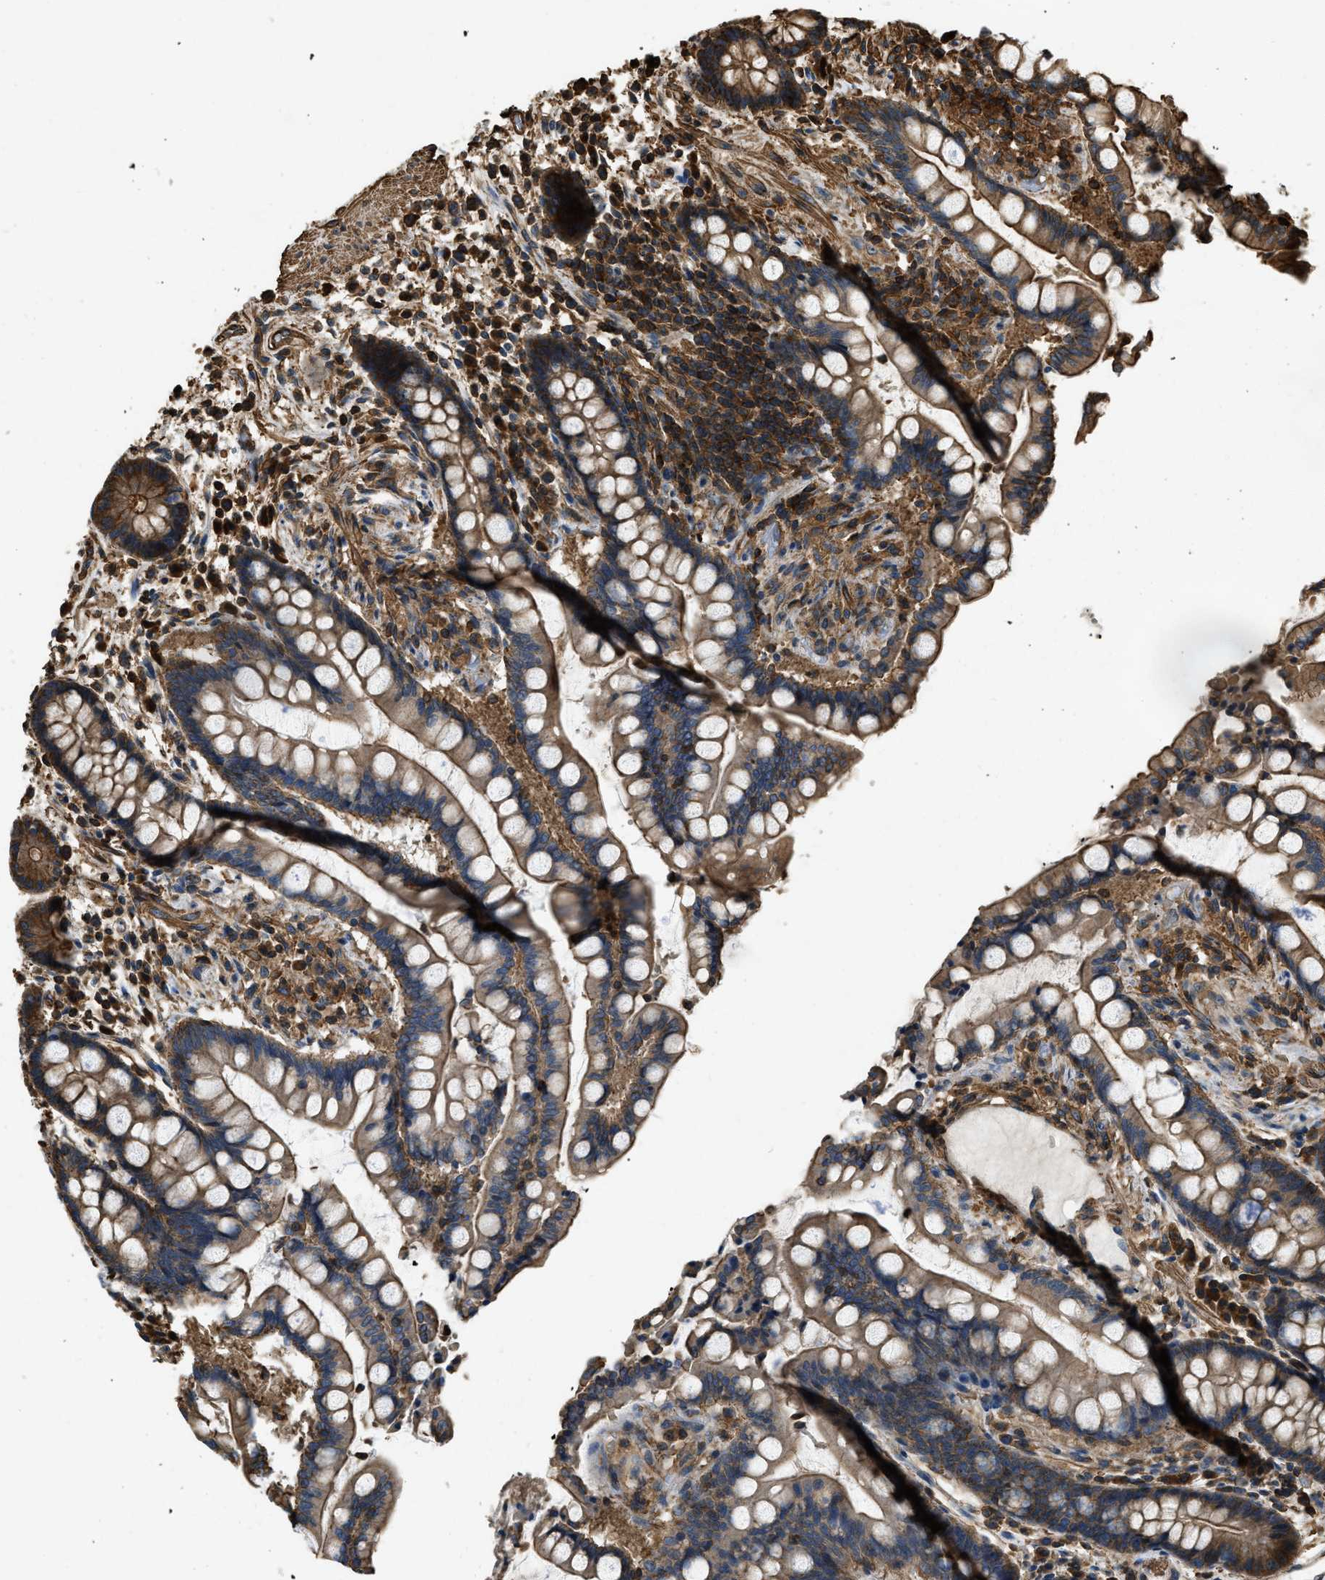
{"staining": {"intensity": "moderate", "quantity": ">75%", "location": "cytoplasmic/membranous"}, "tissue": "colon", "cell_type": "Endothelial cells", "image_type": "normal", "snomed": [{"axis": "morphology", "description": "Normal tissue, NOS"}, {"axis": "topography", "description": "Colon"}], "caption": "The immunohistochemical stain highlights moderate cytoplasmic/membranous positivity in endothelial cells of unremarkable colon.", "gene": "YARS1", "patient": {"sex": "male", "age": 73}}